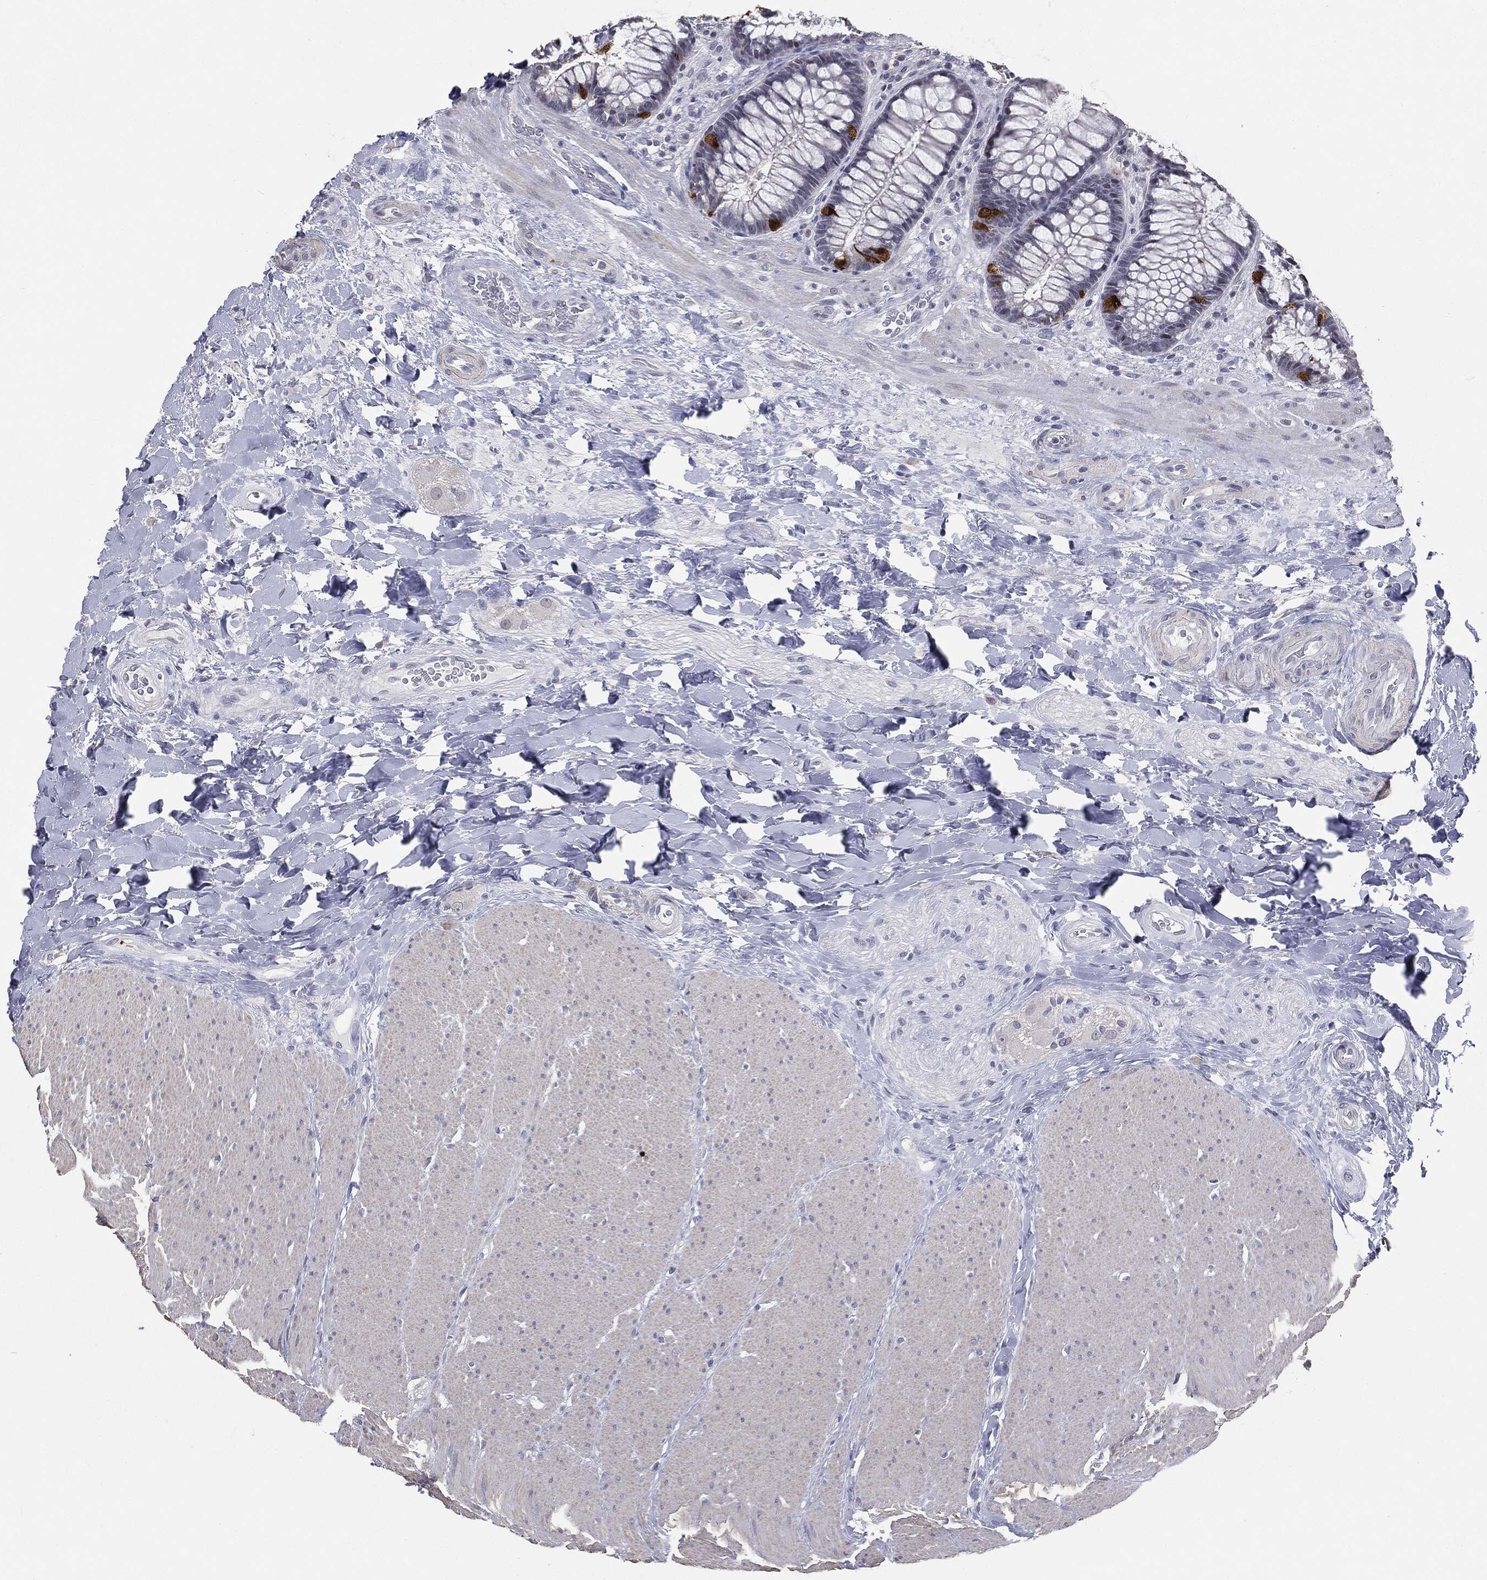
{"staining": {"intensity": "strong", "quantity": "<25%", "location": "cytoplasmic/membranous"}, "tissue": "rectum", "cell_type": "Glandular cells", "image_type": "normal", "snomed": [{"axis": "morphology", "description": "Normal tissue, NOS"}, {"axis": "topography", "description": "Rectum"}], "caption": "Protein expression analysis of normal rectum displays strong cytoplasmic/membranous staining in about <25% of glandular cells.", "gene": "SLC2A2", "patient": {"sex": "female", "age": 58}}